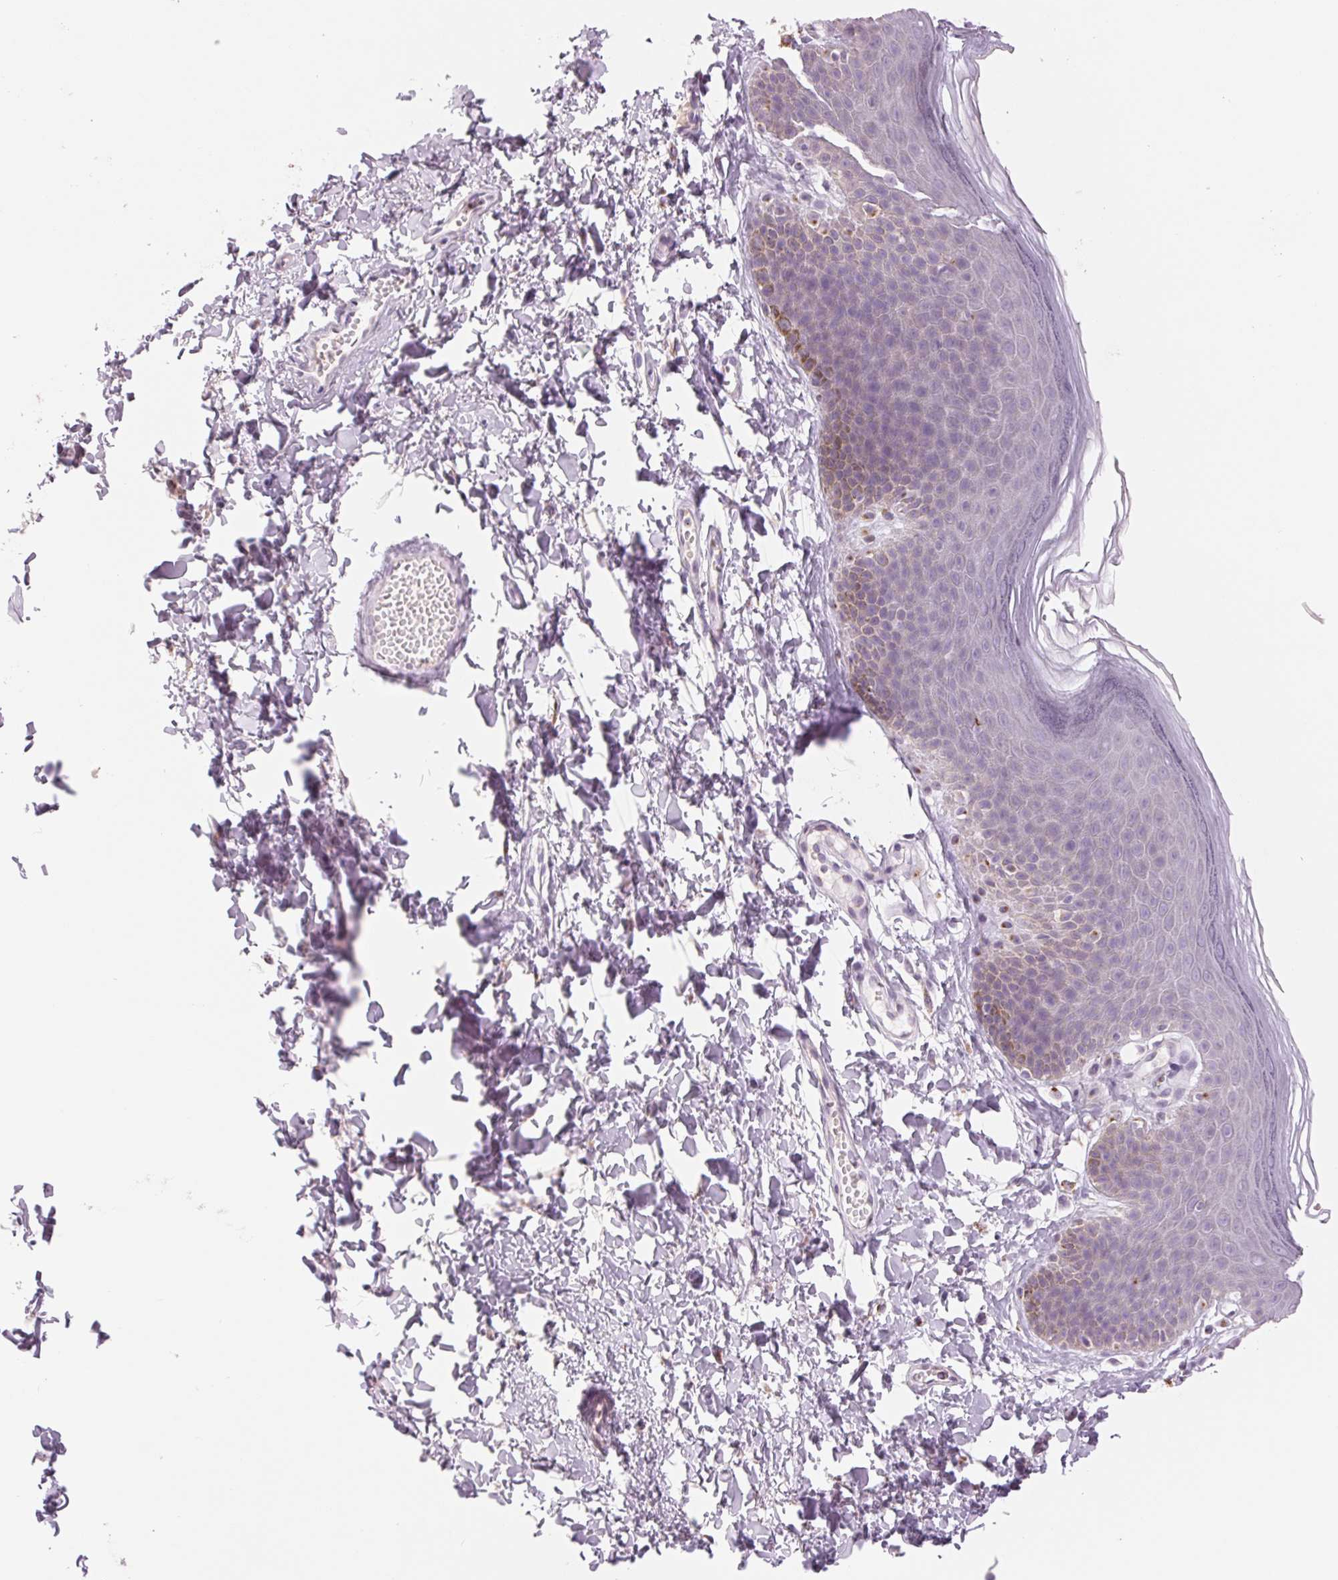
{"staining": {"intensity": "moderate", "quantity": "<25%", "location": "cytoplasmic/membranous"}, "tissue": "skin", "cell_type": "Epidermal cells", "image_type": "normal", "snomed": [{"axis": "morphology", "description": "Normal tissue, NOS"}, {"axis": "topography", "description": "Anal"}], "caption": "Brown immunohistochemical staining in unremarkable human skin shows moderate cytoplasmic/membranous positivity in about <25% of epidermal cells. (Brightfield microscopy of DAB IHC at high magnification).", "gene": "GALNT7", "patient": {"sex": "male", "age": 53}}